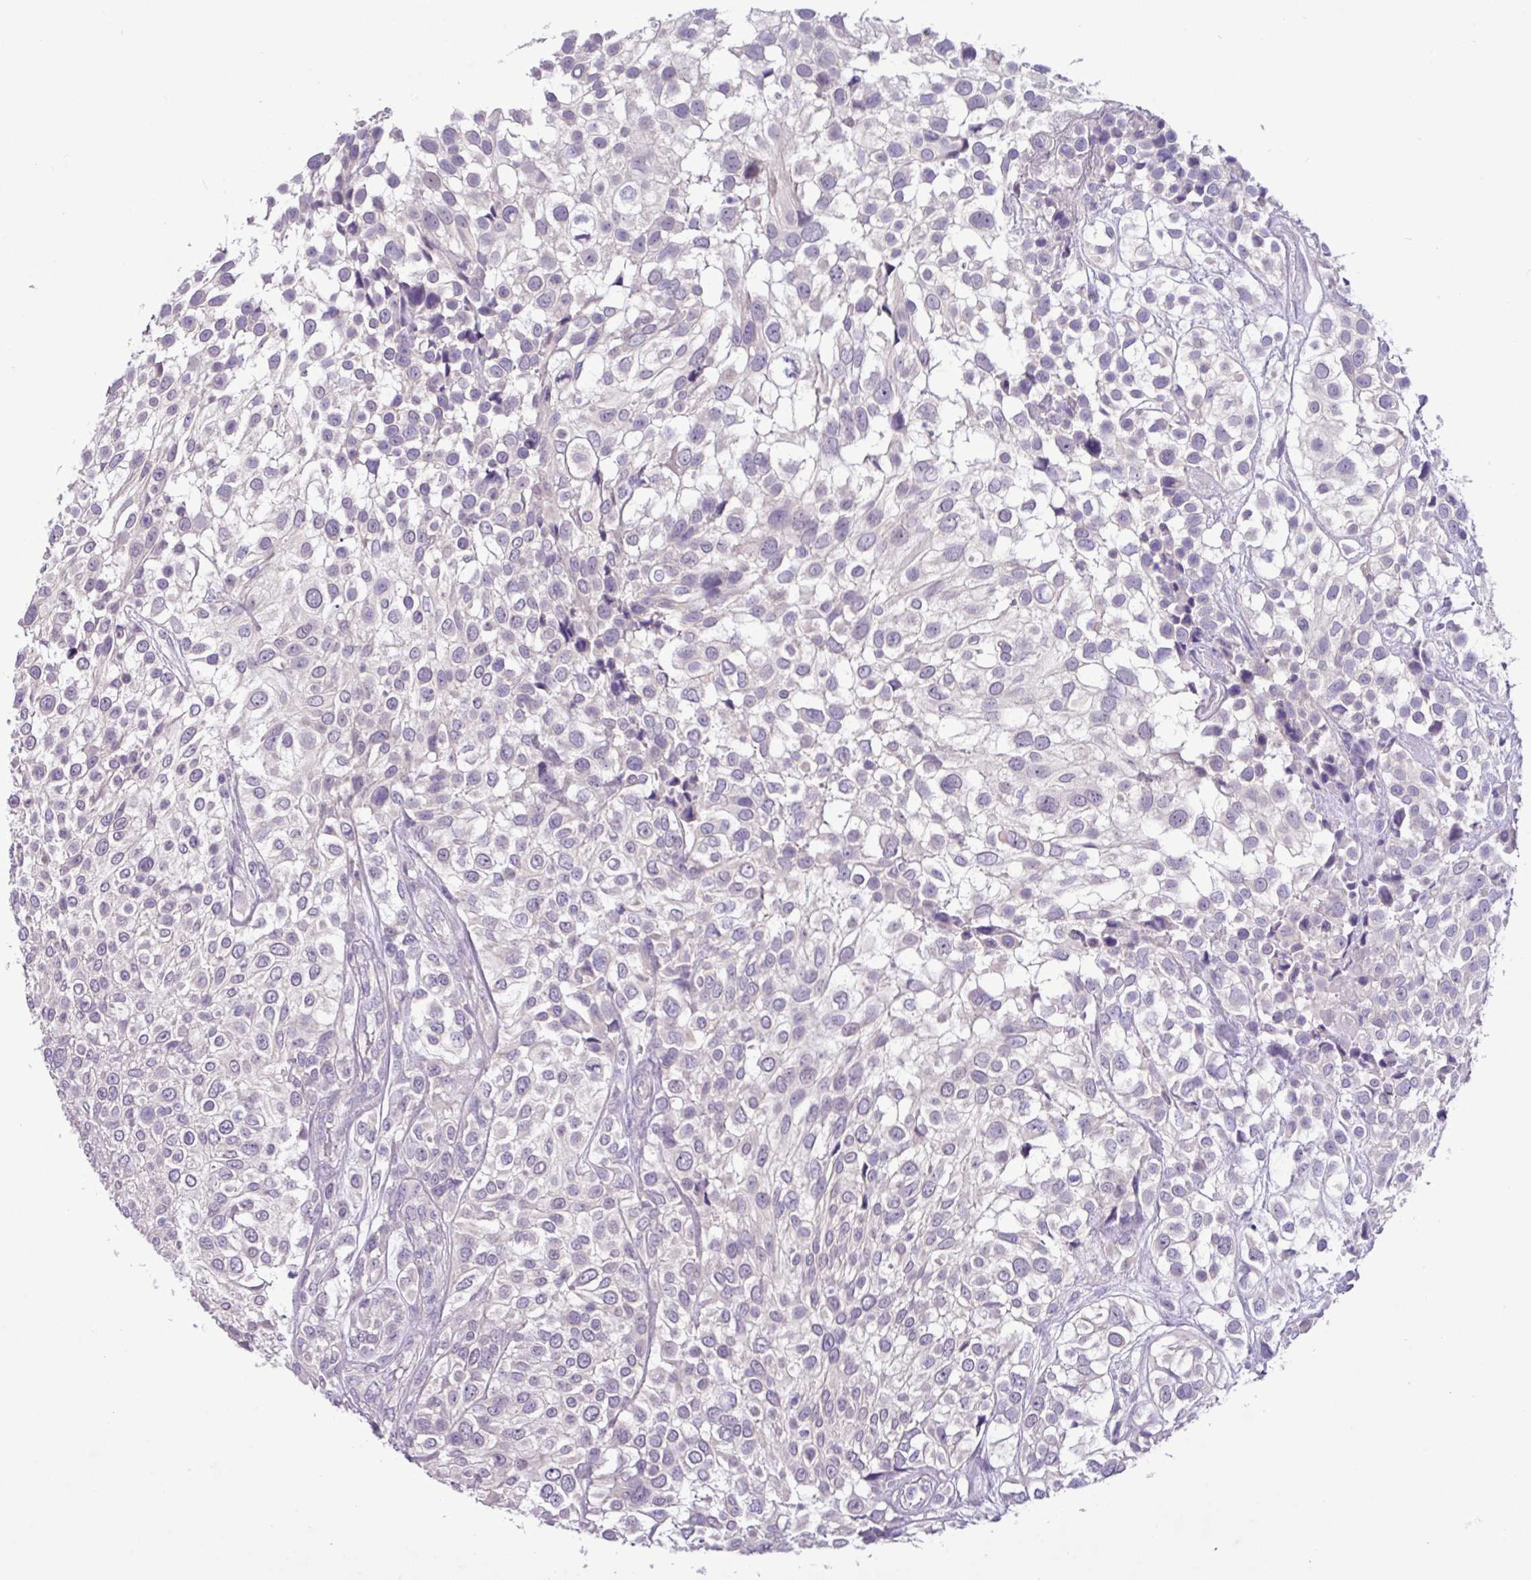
{"staining": {"intensity": "negative", "quantity": "none", "location": "none"}, "tissue": "urothelial cancer", "cell_type": "Tumor cells", "image_type": "cancer", "snomed": [{"axis": "morphology", "description": "Urothelial carcinoma, High grade"}, {"axis": "topography", "description": "Urinary bladder"}], "caption": "IHC image of neoplastic tissue: urothelial cancer stained with DAB (3,3'-diaminobenzidine) demonstrates no significant protein staining in tumor cells.", "gene": "PAX8", "patient": {"sex": "male", "age": 56}}